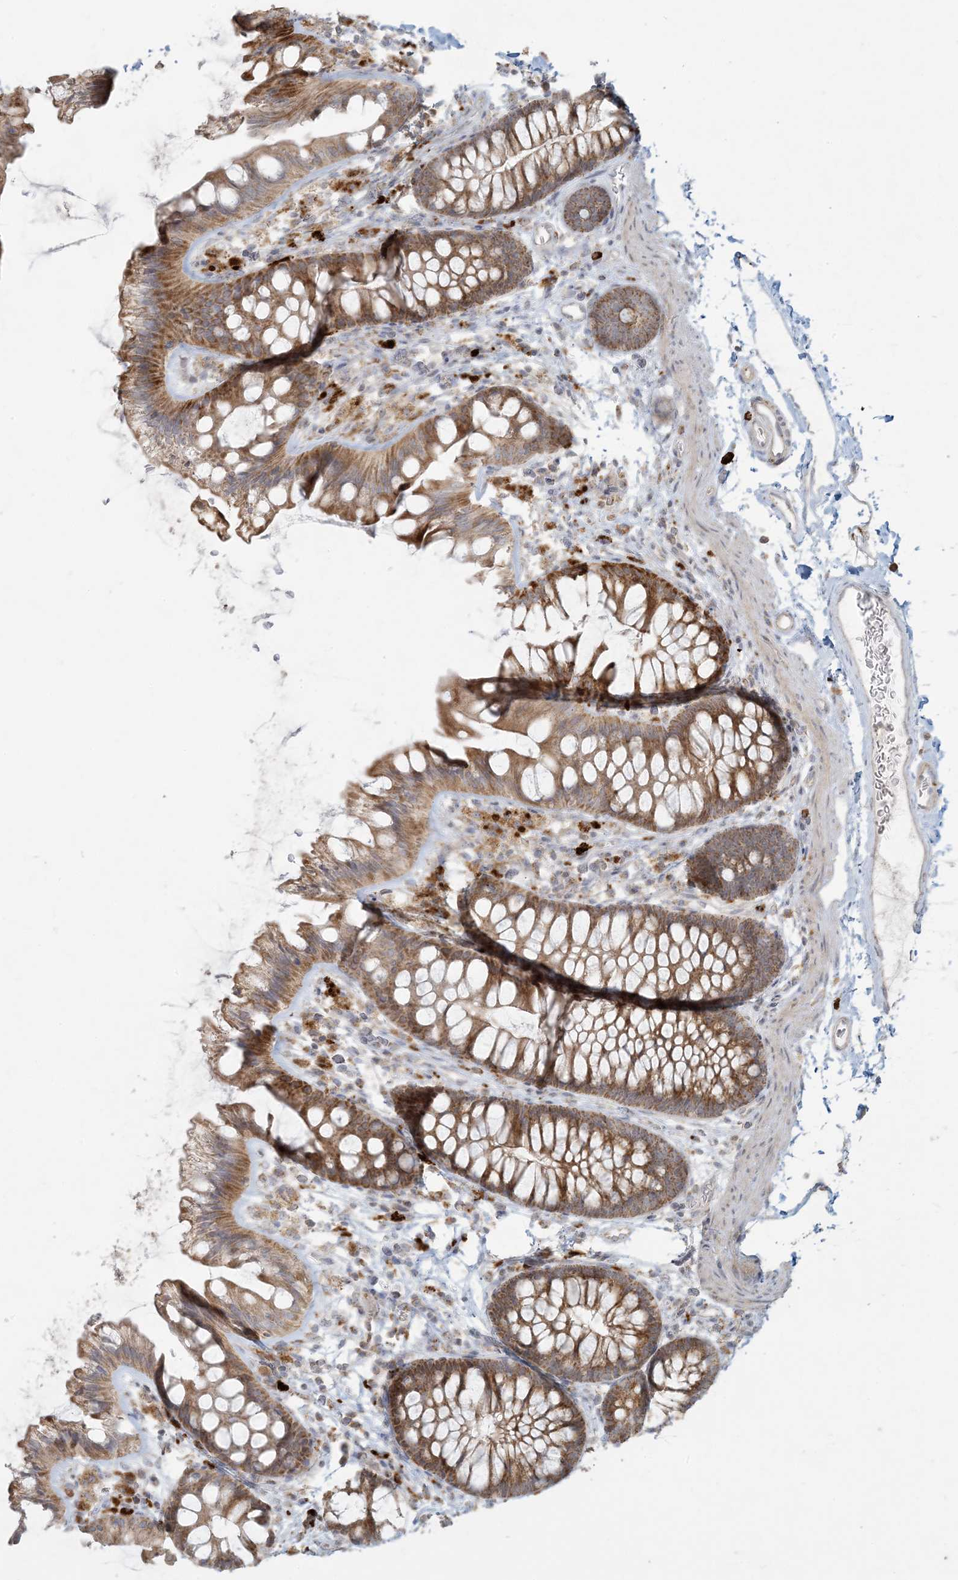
{"staining": {"intensity": "weak", "quantity": ">75%", "location": "cytoplasmic/membranous"}, "tissue": "colon", "cell_type": "Endothelial cells", "image_type": "normal", "snomed": [{"axis": "morphology", "description": "Normal tissue, NOS"}, {"axis": "topography", "description": "Colon"}], "caption": "Human colon stained for a protein (brown) demonstrates weak cytoplasmic/membranous positive expression in approximately >75% of endothelial cells.", "gene": "MCAT", "patient": {"sex": "female", "age": 62}}